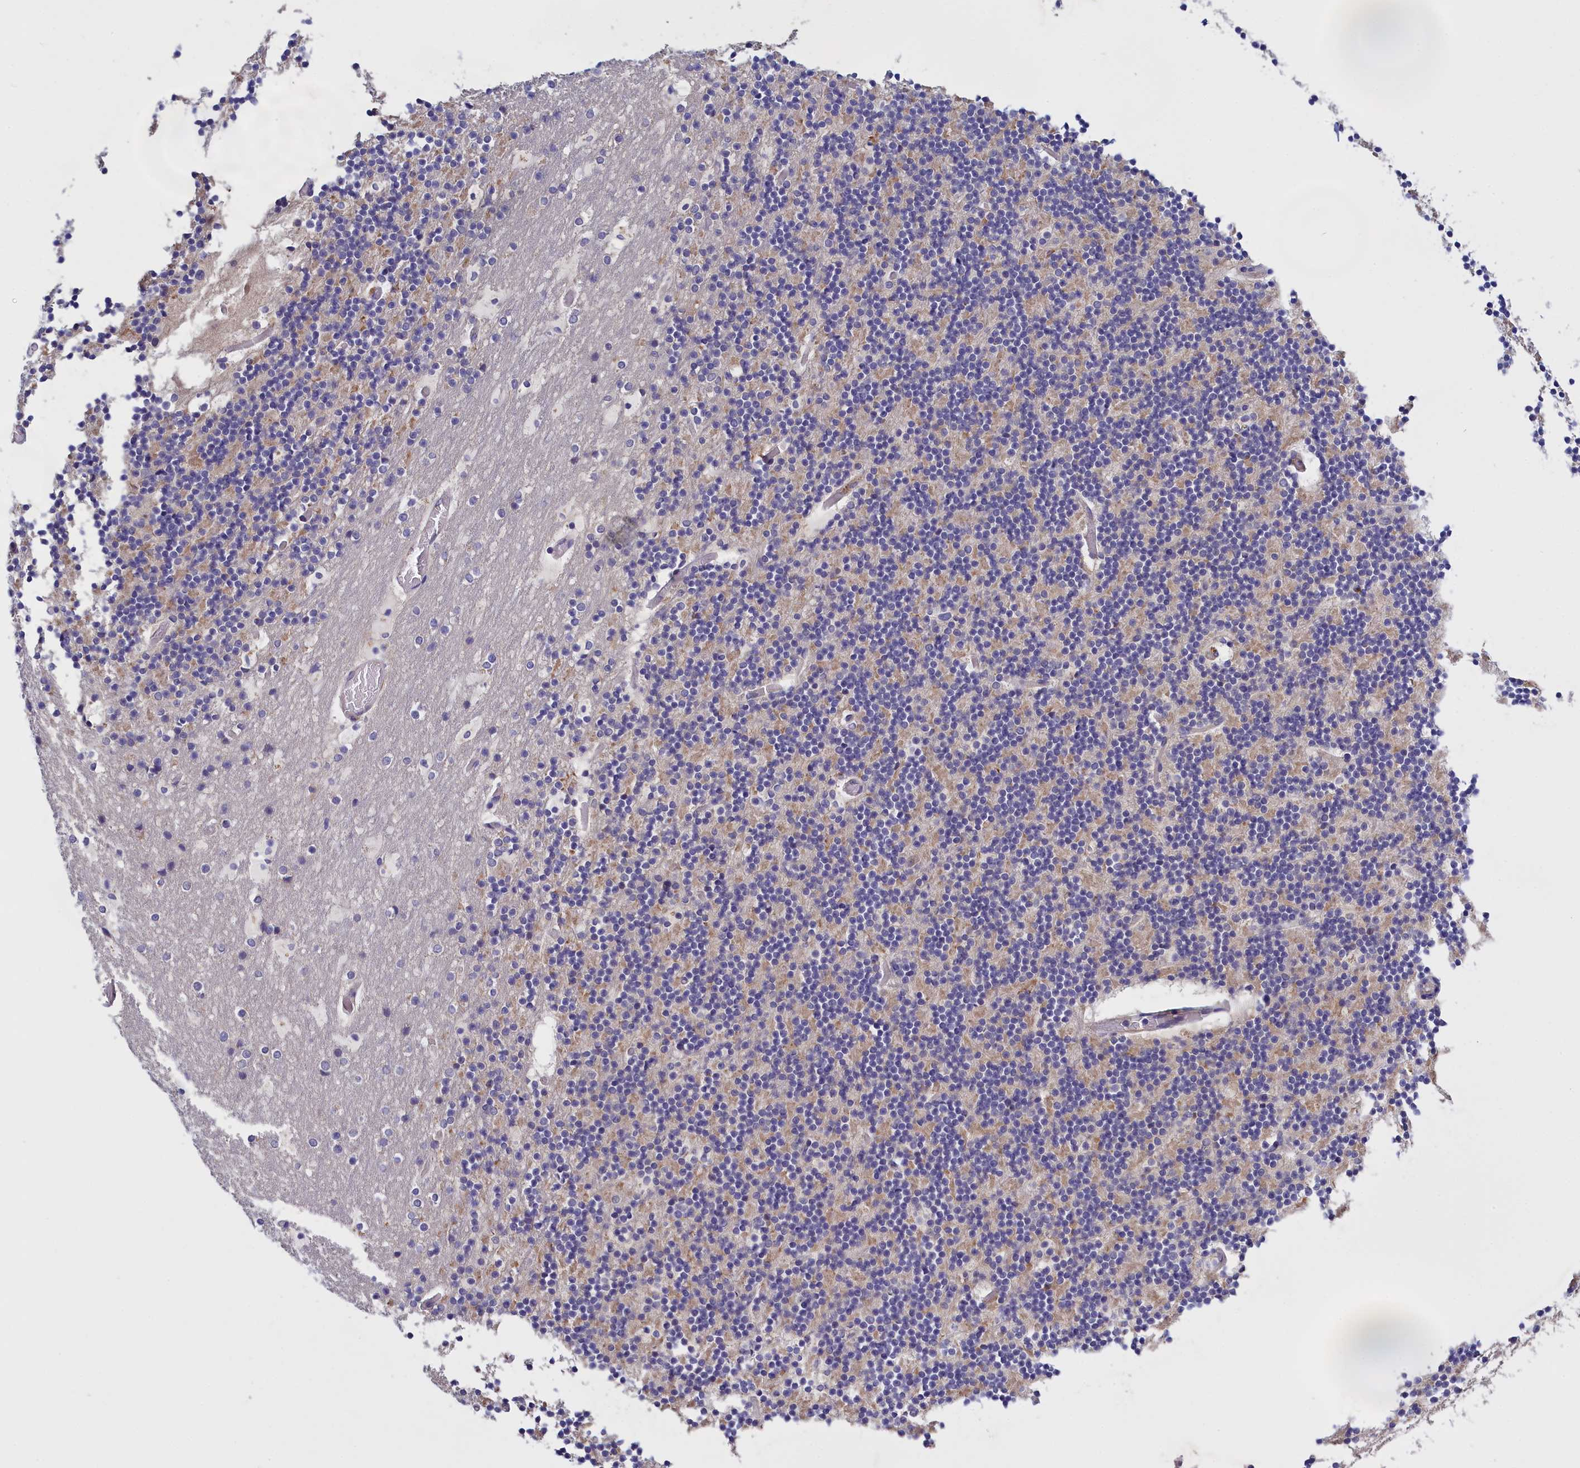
{"staining": {"intensity": "negative", "quantity": "none", "location": "none"}, "tissue": "cerebellum", "cell_type": "Cells in granular layer", "image_type": "normal", "snomed": [{"axis": "morphology", "description": "Normal tissue, NOS"}, {"axis": "topography", "description": "Cerebellum"}], "caption": "Histopathology image shows no protein positivity in cells in granular layer of unremarkable cerebellum. (Brightfield microscopy of DAB (3,3'-diaminobenzidine) immunohistochemistry (IHC) at high magnification).", "gene": "COL19A1", "patient": {"sex": "male", "age": 57}}